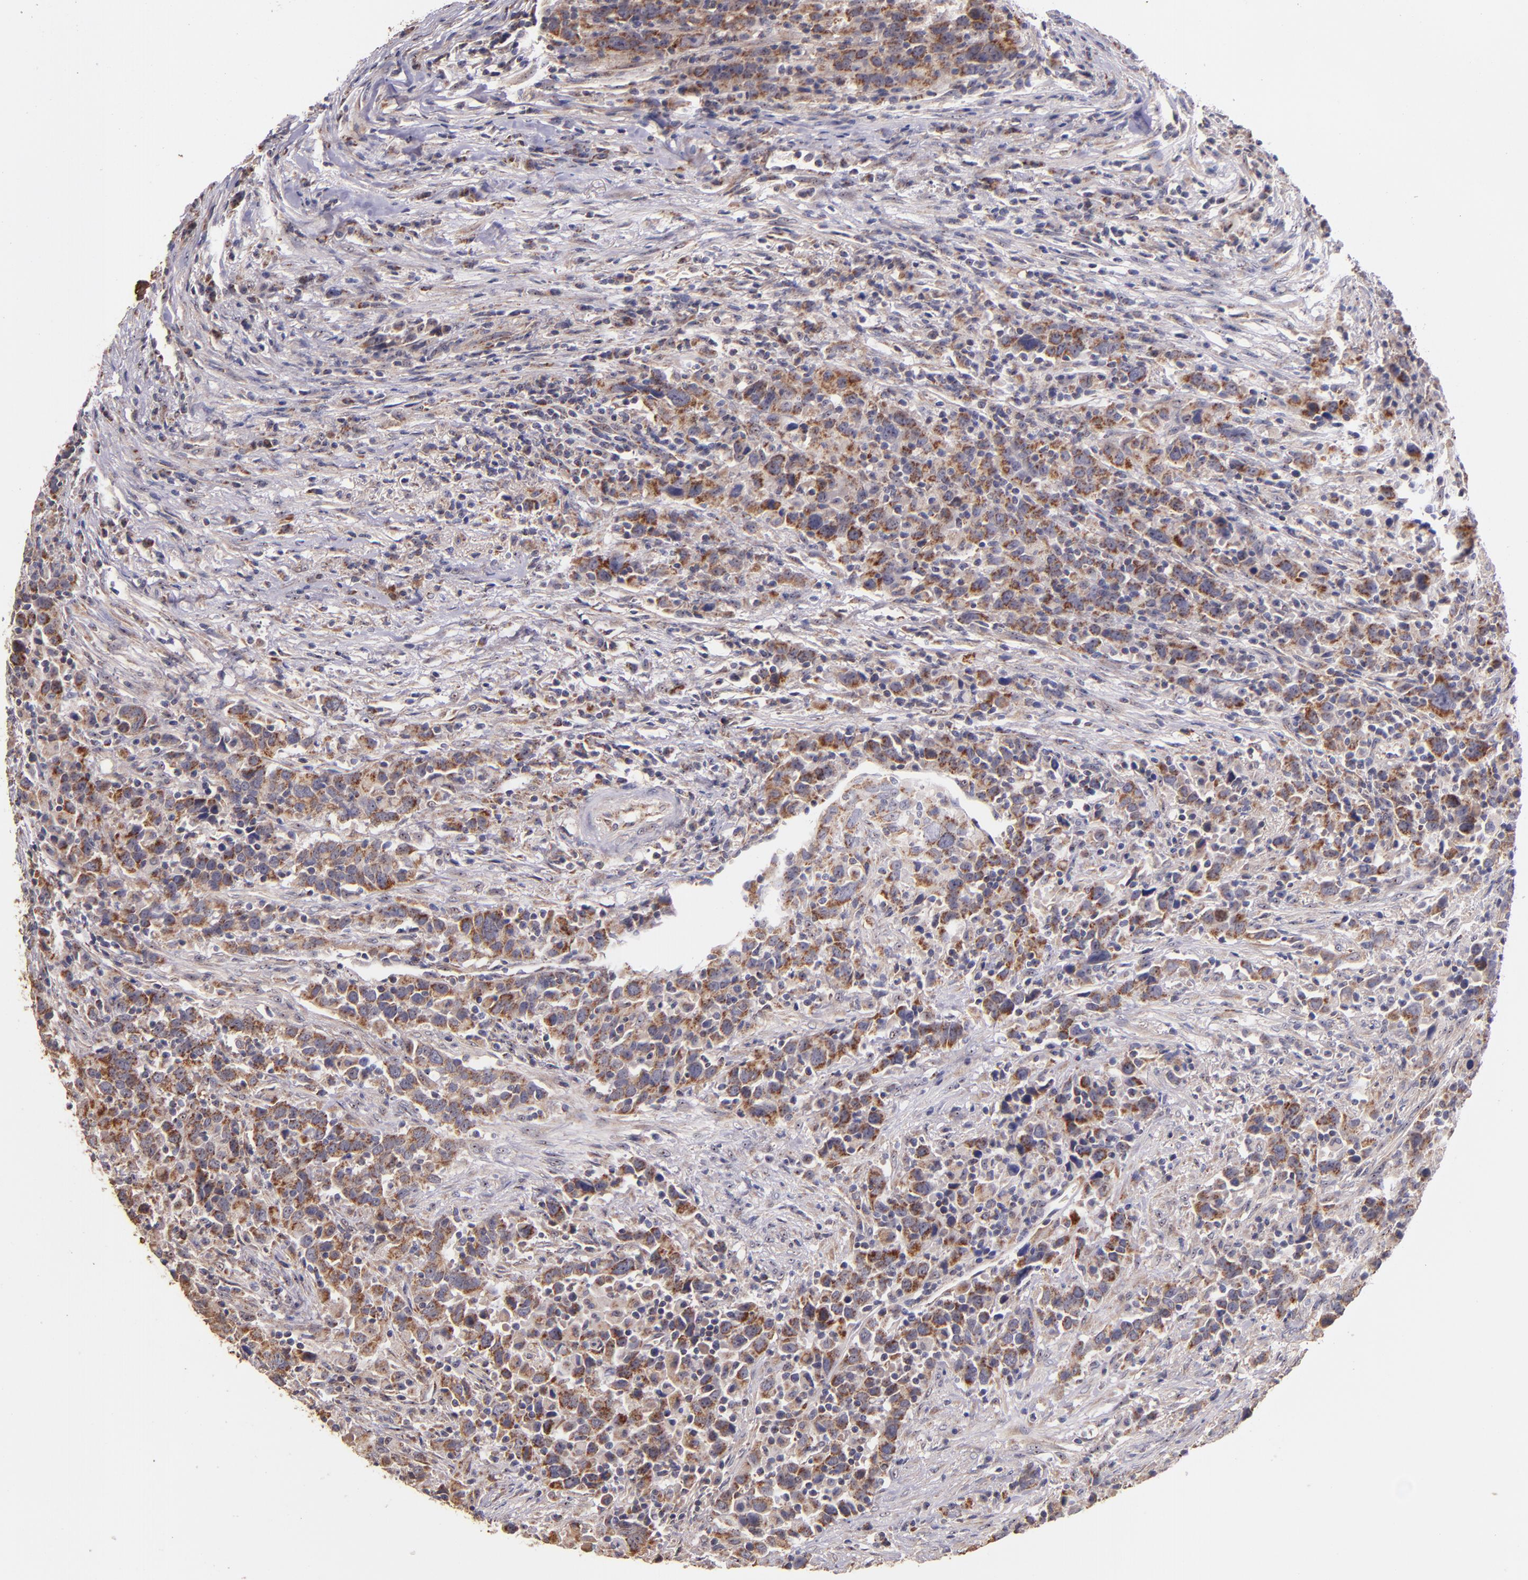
{"staining": {"intensity": "moderate", "quantity": ">75%", "location": "cytoplasmic/membranous"}, "tissue": "urothelial cancer", "cell_type": "Tumor cells", "image_type": "cancer", "snomed": [{"axis": "morphology", "description": "Urothelial carcinoma, High grade"}, {"axis": "topography", "description": "Urinary bladder"}], "caption": "Protein staining shows moderate cytoplasmic/membranous expression in approximately >75% of tumor cells in urothelial cancer. Immunohistochemistry stains the protein in brown and the nuclei are stained blue.", "gene": "SHC1", "patient": {"sex": "male", "age": 61}}